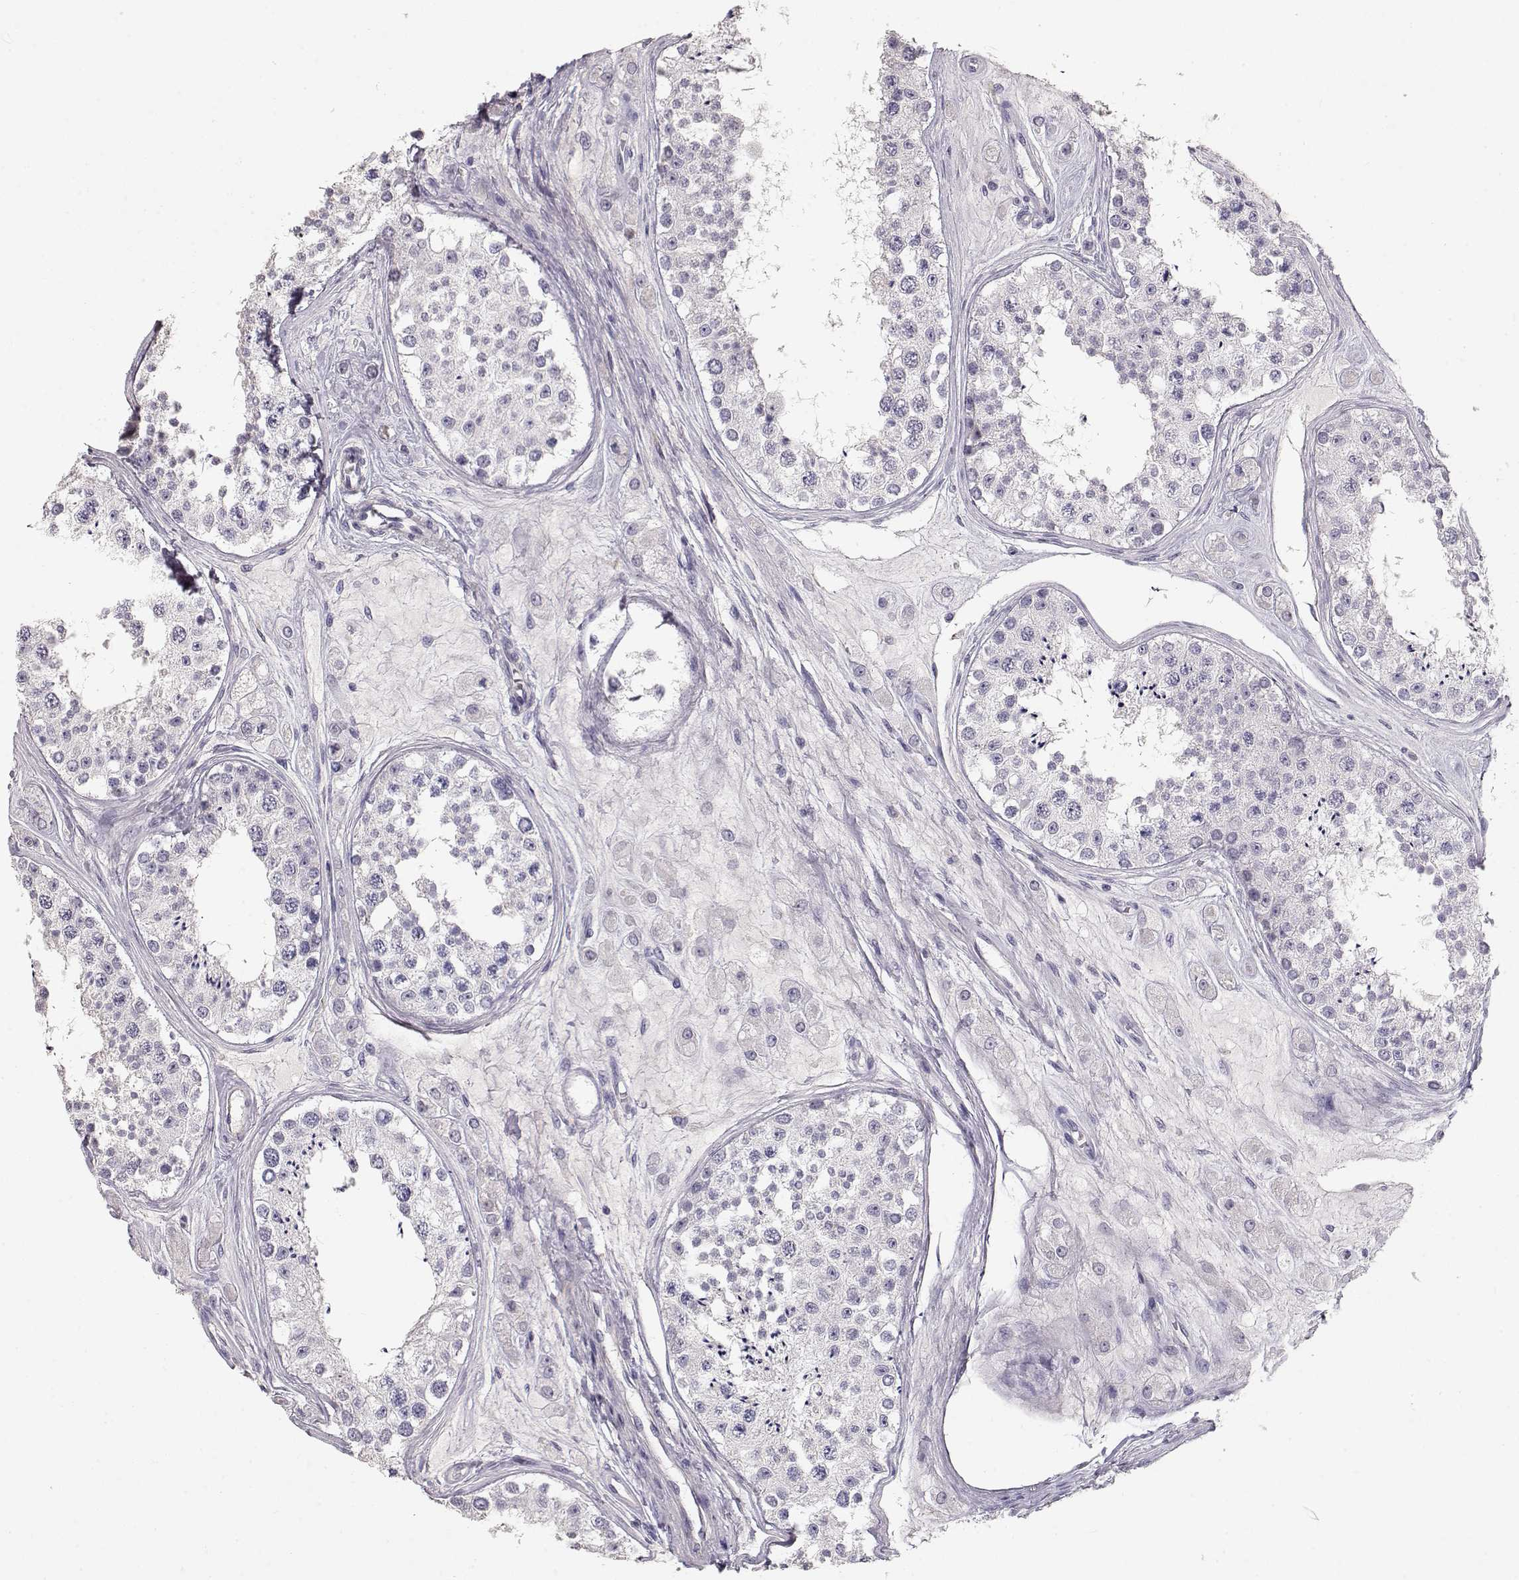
{"staining": {"intensity": "negative", "quantity": "none", "location": "none"}, "tissue": "testis", "cell_type": "Cells in seminiferous ducts", "image_type": "normal", "snomed": [{"axis": "morphology", "description": "Normal tissue, NOS"}, {"axis": "topography", "description": "Testis"}], "caption": "High magnification brightfield microscopy of normal testis stained with DAB (brown) and counterstained with hematoxylin (blue): cells in seminiferous ducts show no significant staining. (DAB (3,3'-diaminobenzidine) immunohistochemistry (IHC), high magnification).", "gene": "SLC18A1", "patient": {"sex": "male", "age": 25}}